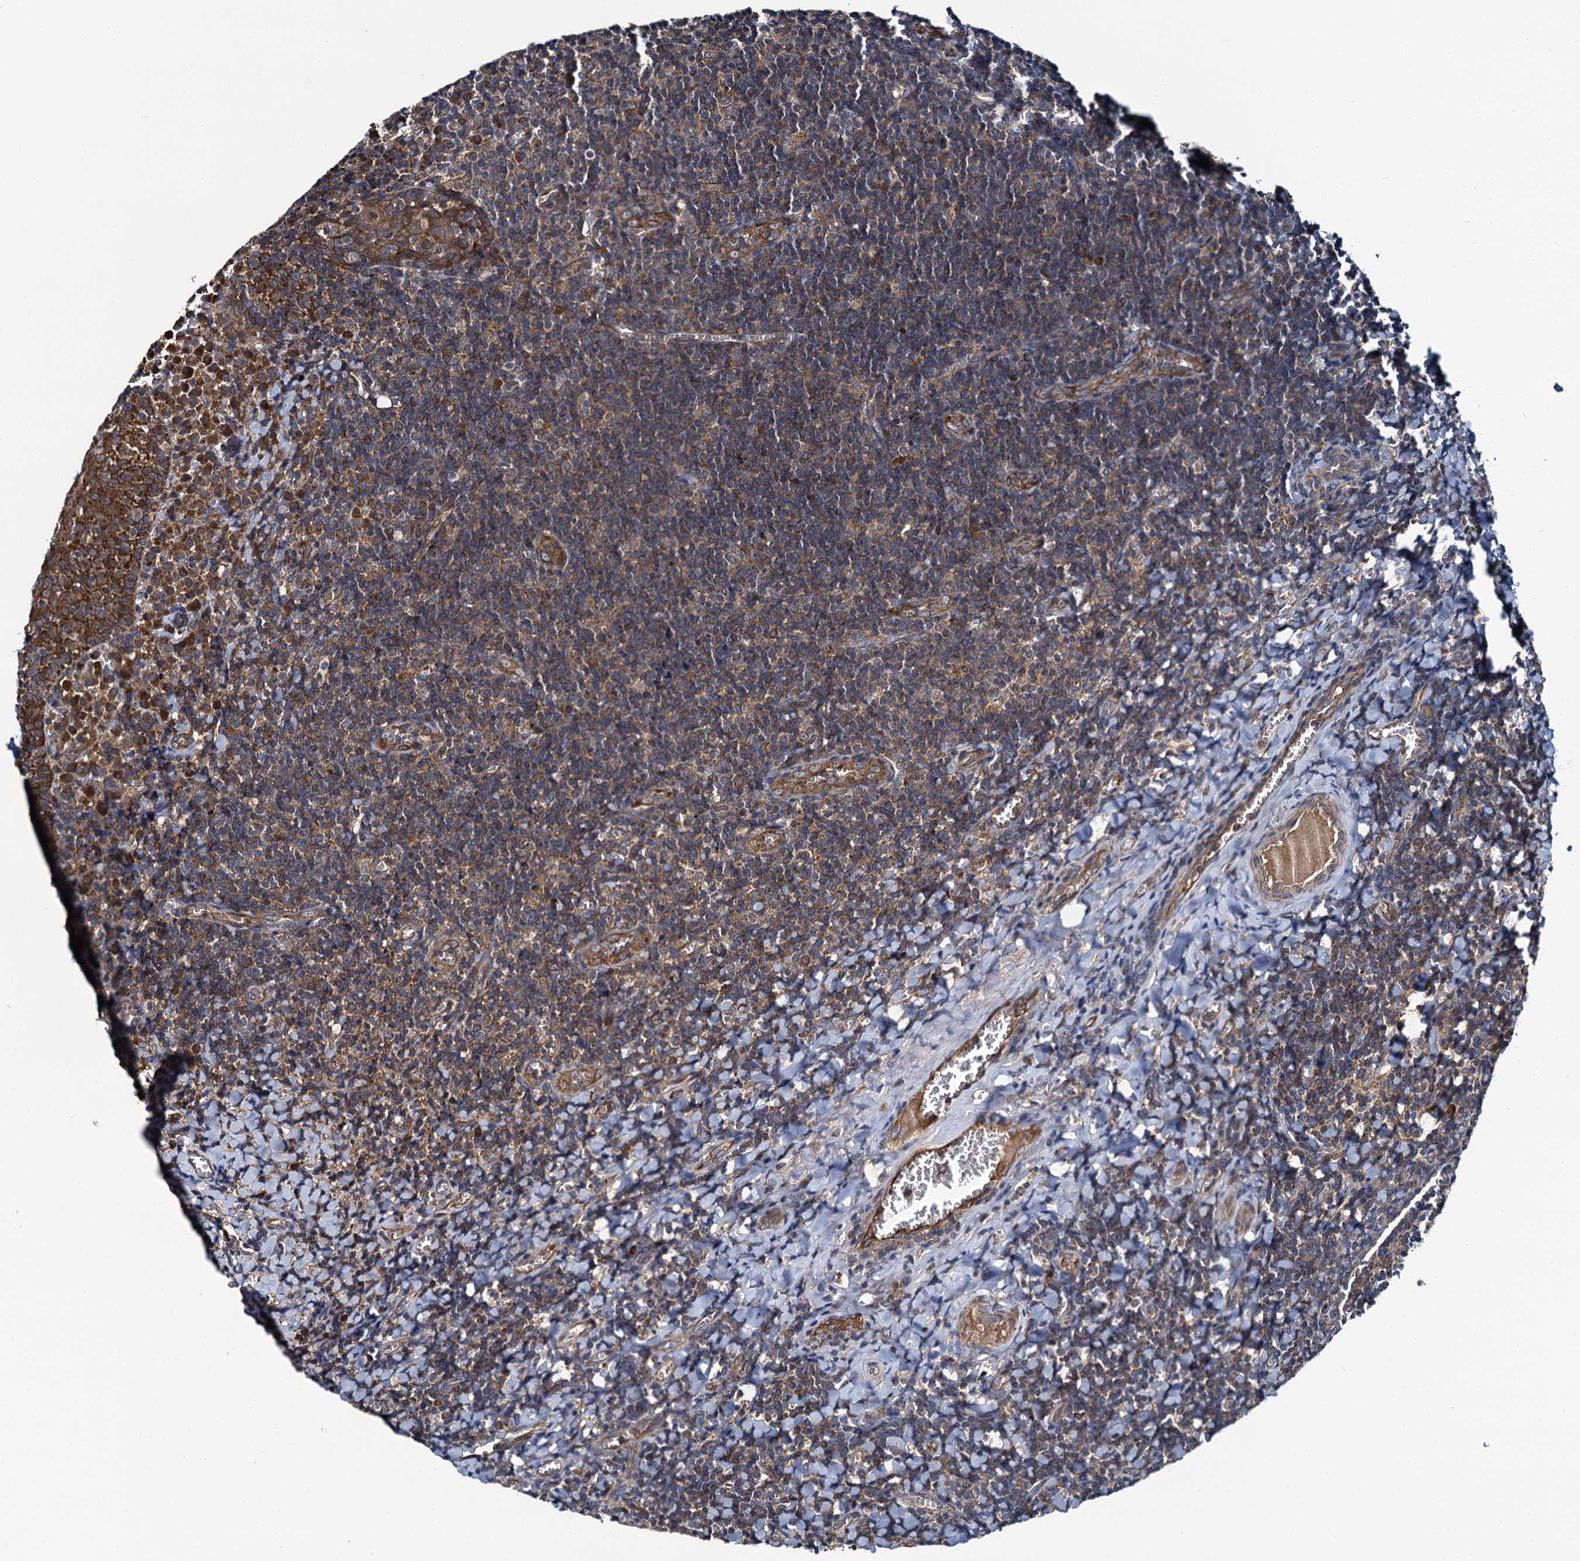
{"staining": {"intensity": "moderate", "quantity": ">75%", "location": "cytoplasmic/membranous"}, "tissue": "tonsil", "cell_type": "Germinal center cells", "image_type": "normal", "snomed": [{"axis": "morphology", "description": "Normal tissue, NOS"}, {"axis": "topography", "description": "Tonsil"}], "caption": "Protein analysis of benign tonsil shows moderate cytoplasmic/membranous positivity in approximately >75% of germinal center cells.", "gene": "NEK1", "patient": {"sex": "male", "age": 27}}